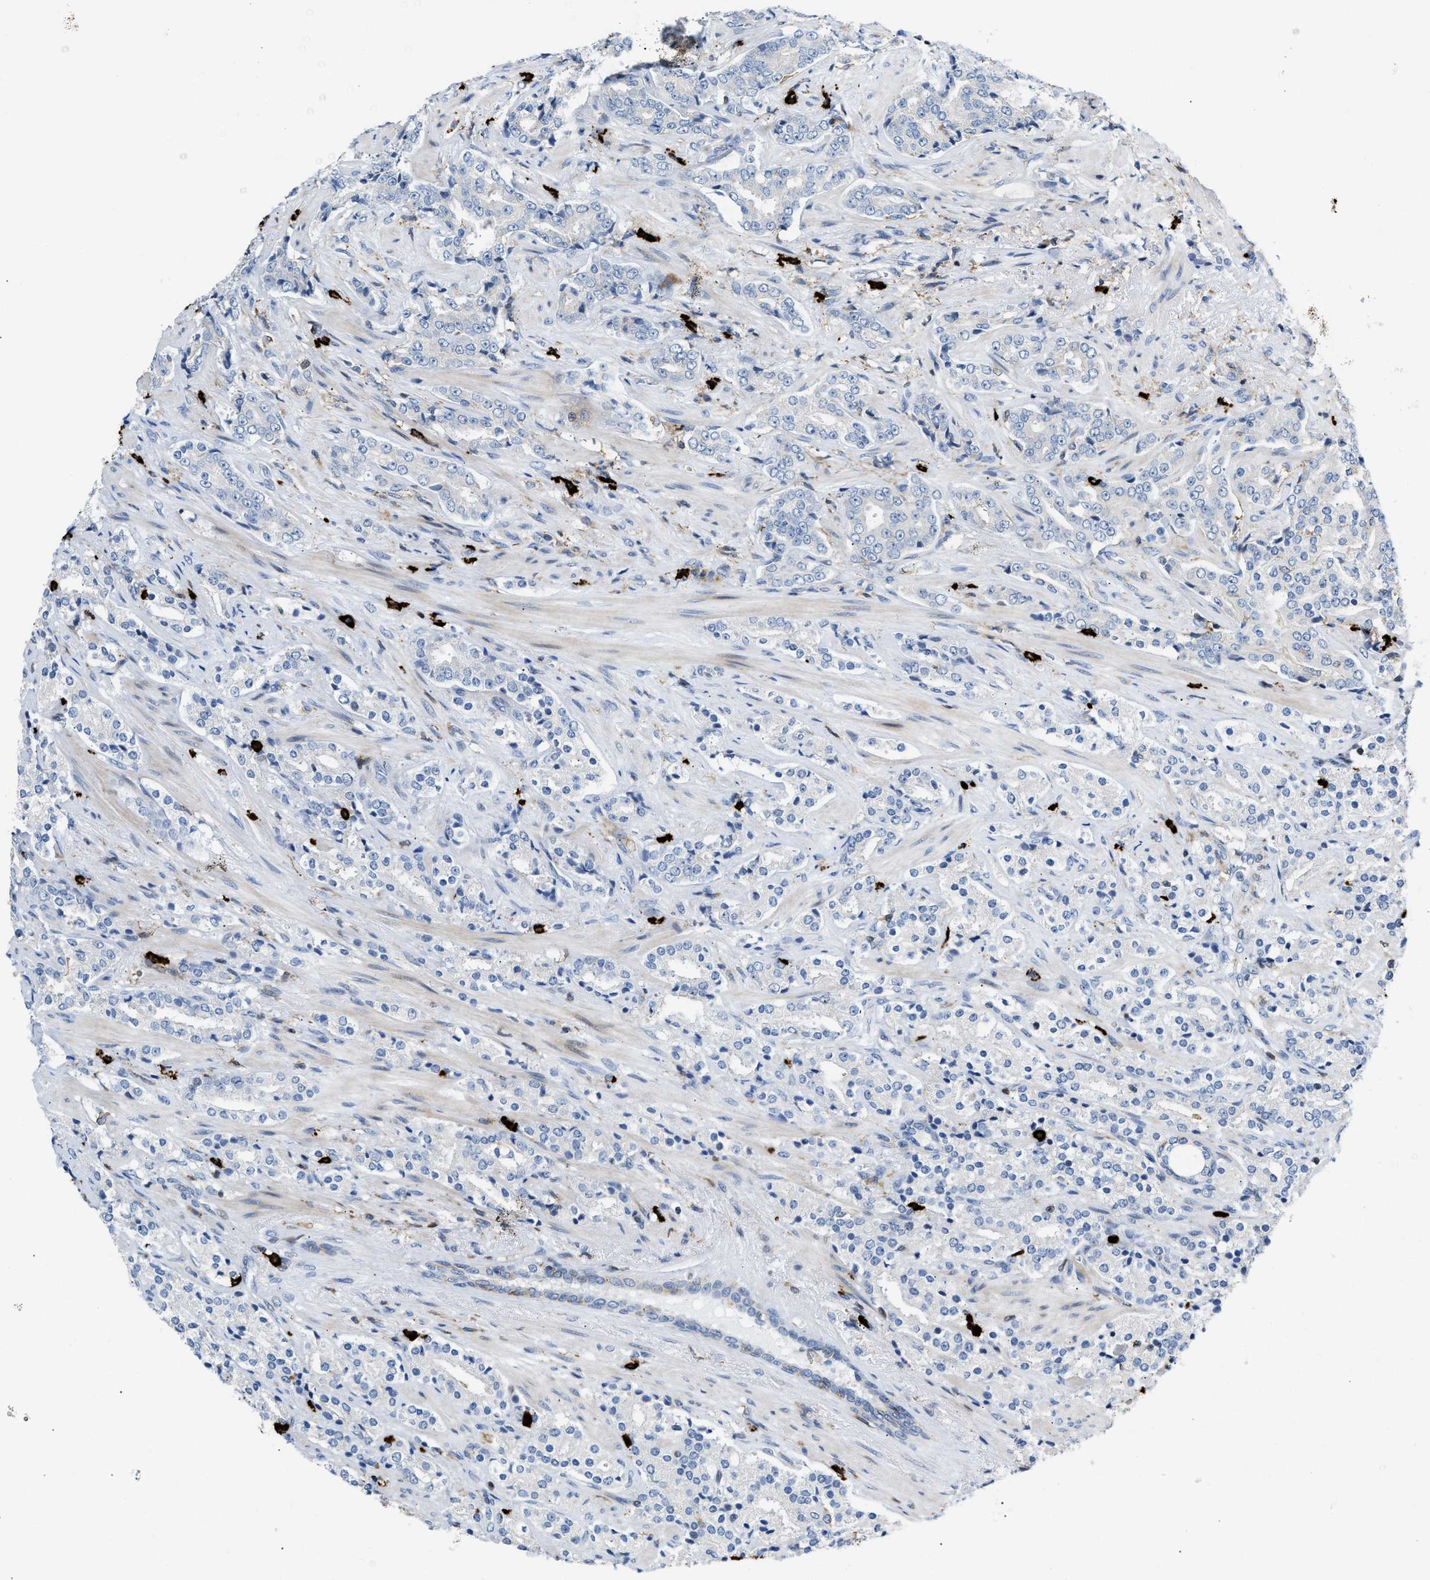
{"staining": {"intensity": "negative", "quantity": "none", "location": "none"}, "tissue": "prostate cancer", "cell_type": "Tumor cells", "image_type": "cancer", "snomed": [{"axis": "morphology", "description": "Adenocarcinoma, High grade"}, {"axis": "topography", "description": "Prostate"}], "caption": "A micrograph of prostate cancer (adenocarcinoma (high-grade)) stained for a protein displays no brown staining in tumor cells.", "gene": "ATP9A", "patient": {"sex": "male", "age": 71}}